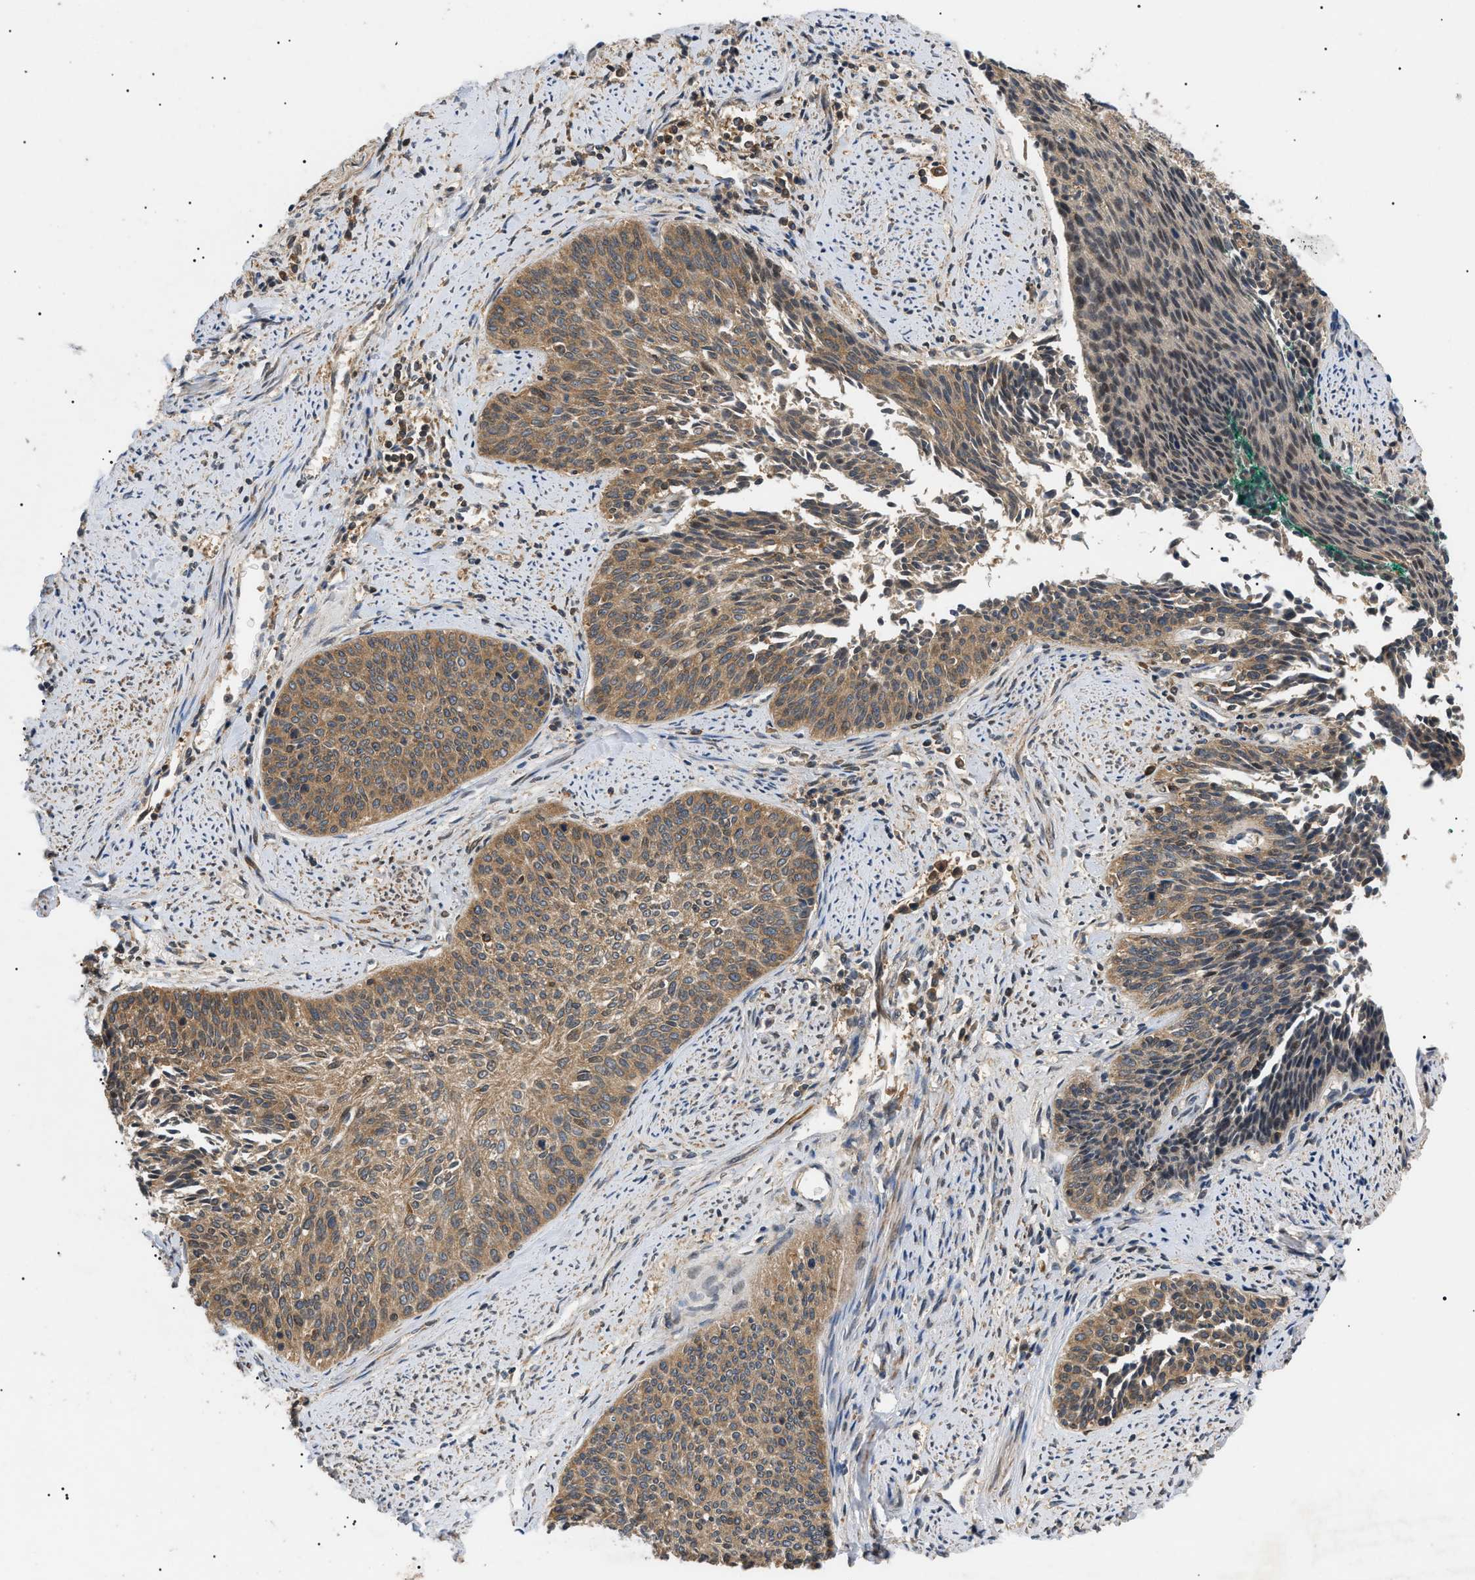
{"staining": {"intensity": "moderate", "quantity": ">75%", "location": "cytoplasmic/membranous"}, "tissue": "cervical cancer", "cell_type": "Tumor cells", "image_type": "cancer", "snomed": [{"axis": "morphology", "description": "Squamous cell carcinoma, NOS"}, {"axis": "topography", "description": "Cervix"}], "caption": "Cervical cancer (squamous cell carcinoma) tissue exhibits moderate cytoplasmic/membranous staining in approximately >75% of tumor cells", "gene": "PPM1B", "patient": {"sex": "female", "age": 55}}